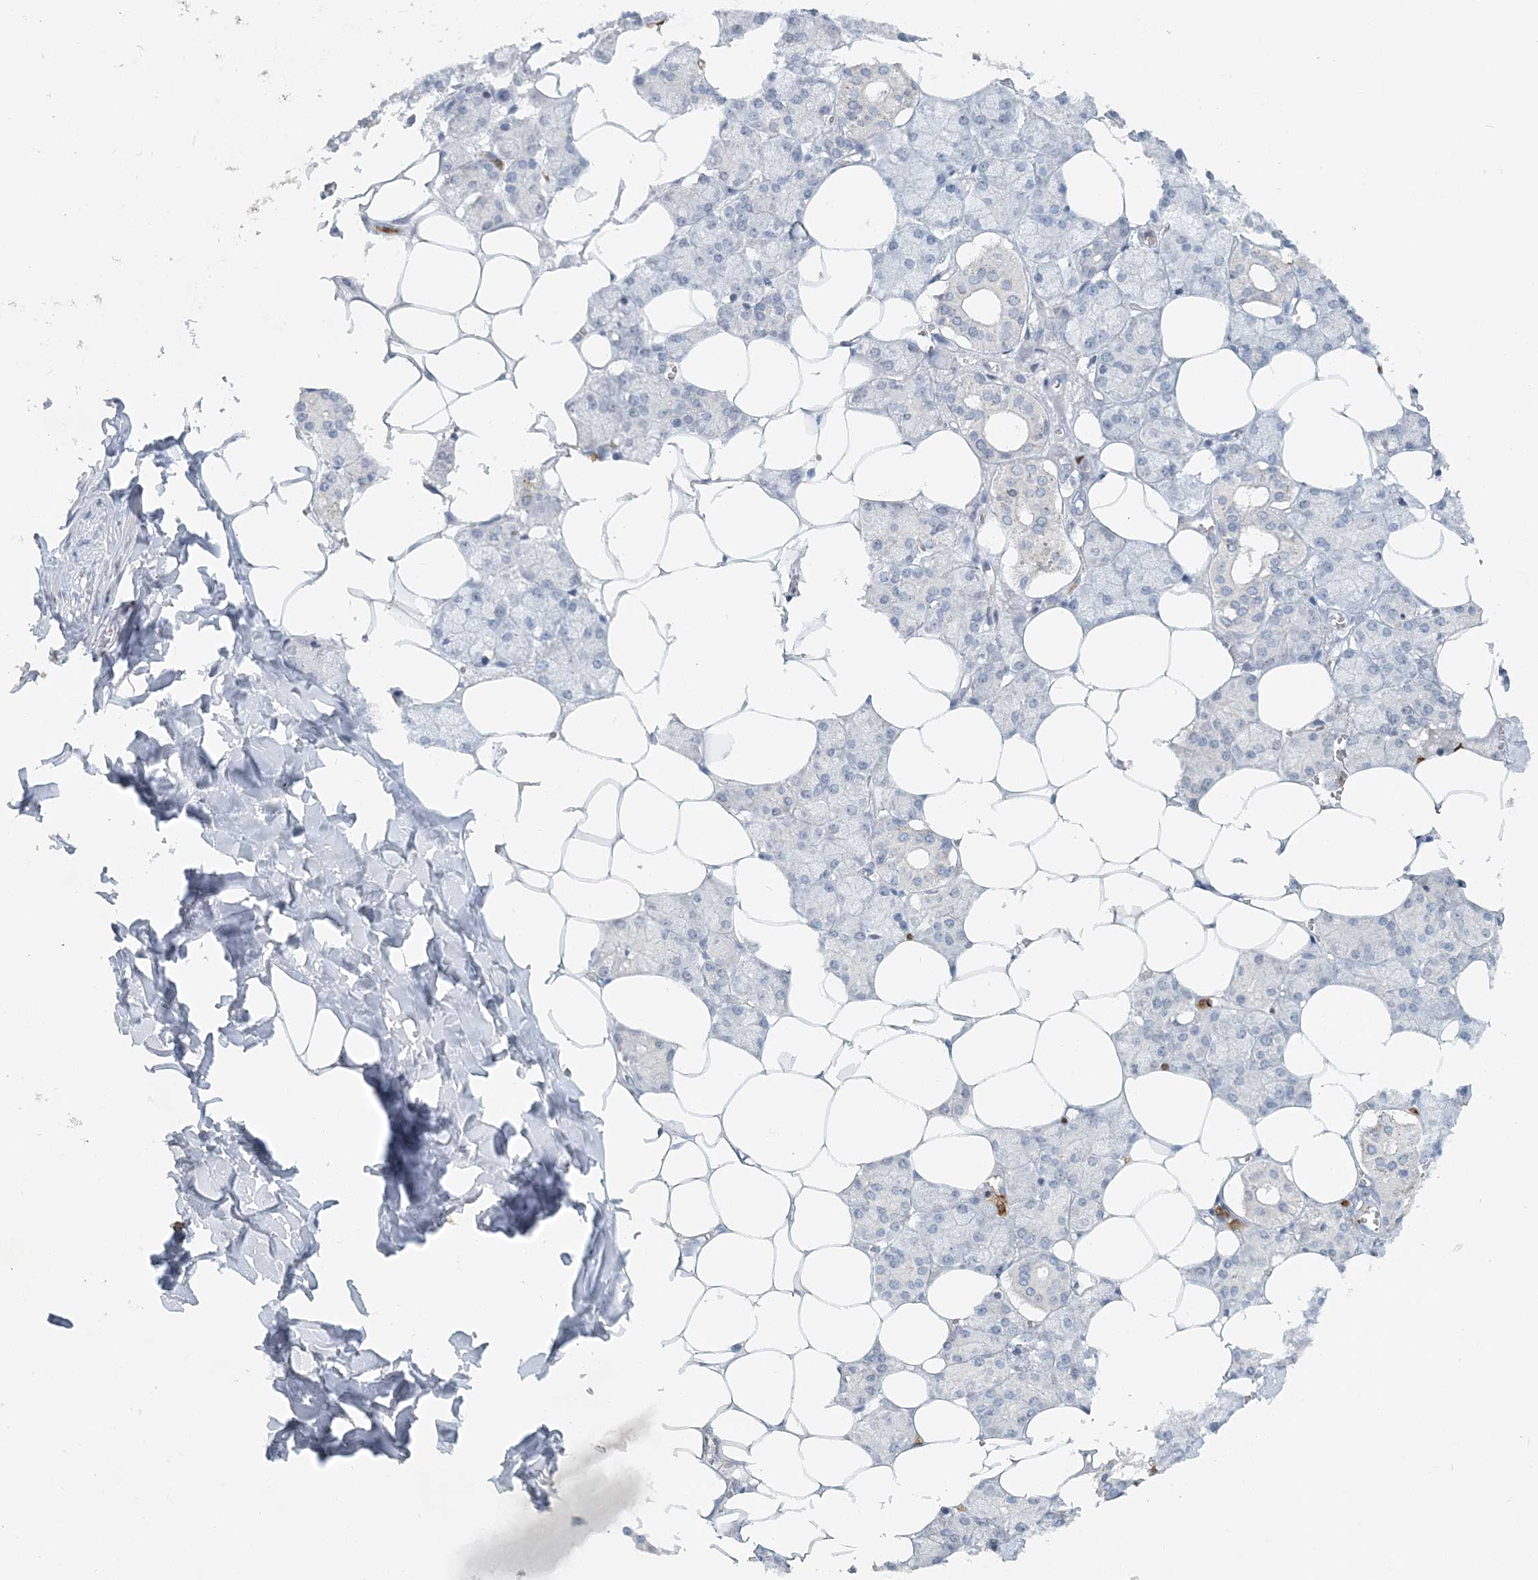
{"staining": {"intensity": "negative", "quantity": "none", "location": "none"}, "tissue": "salivary gland", "cell_type": "Glandular cells", "image_type": "normal", "snomed": [{"axis": "morphology", "description": "Normal tissue, NOS"}, {"axis": "topography", "description": "Salivary gland"}], "caption": "DAB immunohistochemical staining of unremarkable salivary gland demonstrates no significant positivity in glandular cells.", "gene": "NUP54", "patient": {"sex": "male", "age": 62}}